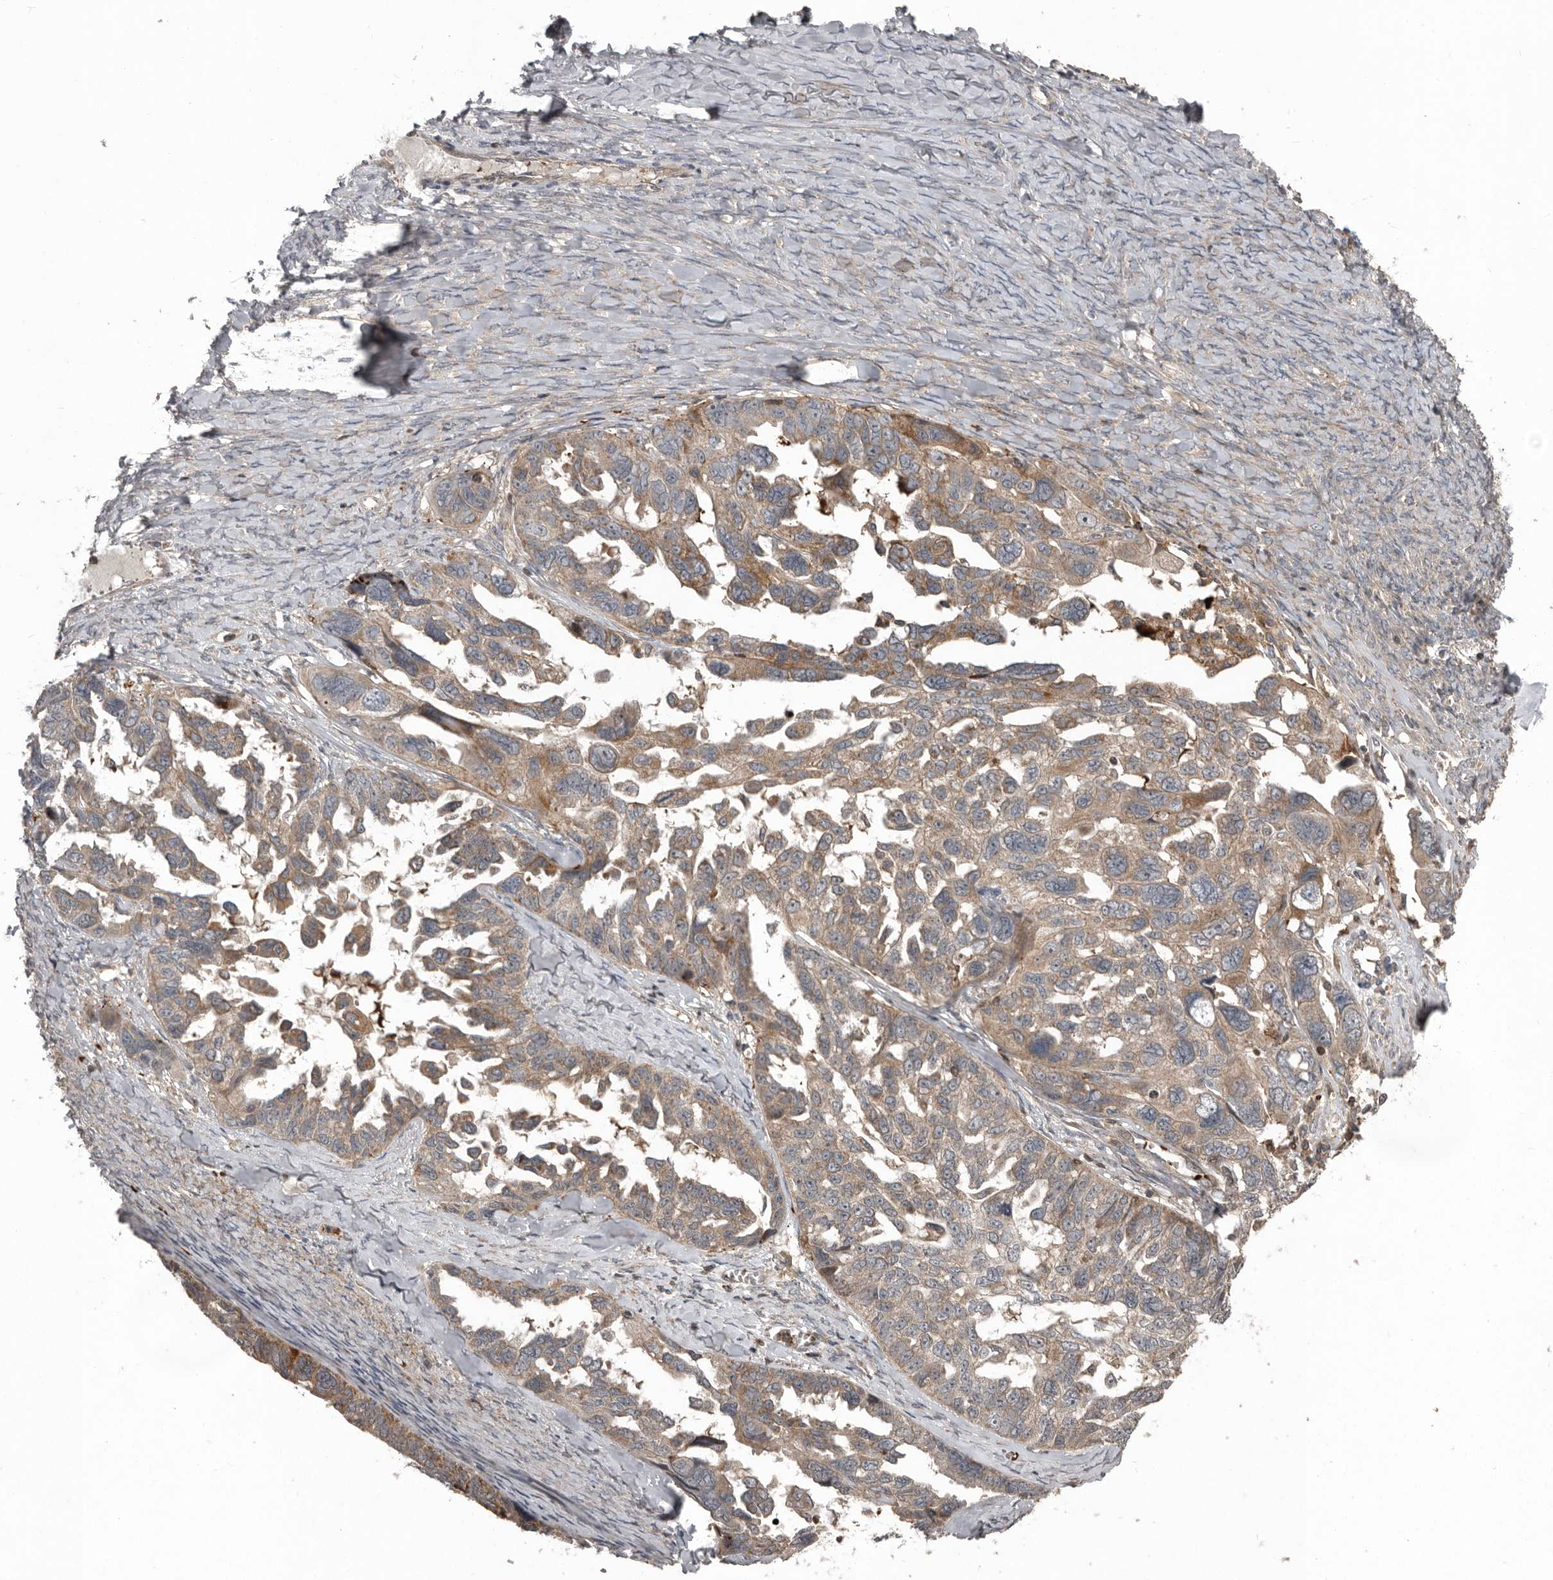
{"staining": {"intensity": "moderate", "quantity": ">75%", "location": "cytoplasmic/membranous"}, "tissue": "ovarian cancer", "cell_type": "Tumor cells", "image_type": "cancer", "snomed": [{"axis": "morphology", "description": "Cystadenocarcinoma, serous, NOS"}, {"axis": "topography", "description": "Ovary"}], "caption": "Brown immunohistochemical staining in ovarian cancer (serous cystadenocarcinoma) displays moderate cytoplasmic/membranous expression in approximately >75% of tumor cells. The staining is performed using DAB (3,3'-diaminobenzidine) brown chromogen to label protein expression. The nuclei are counter-stained blue using hematoxylin.", "gene": "FBXO31", "patient": {"sex": "female", "age": 79}}